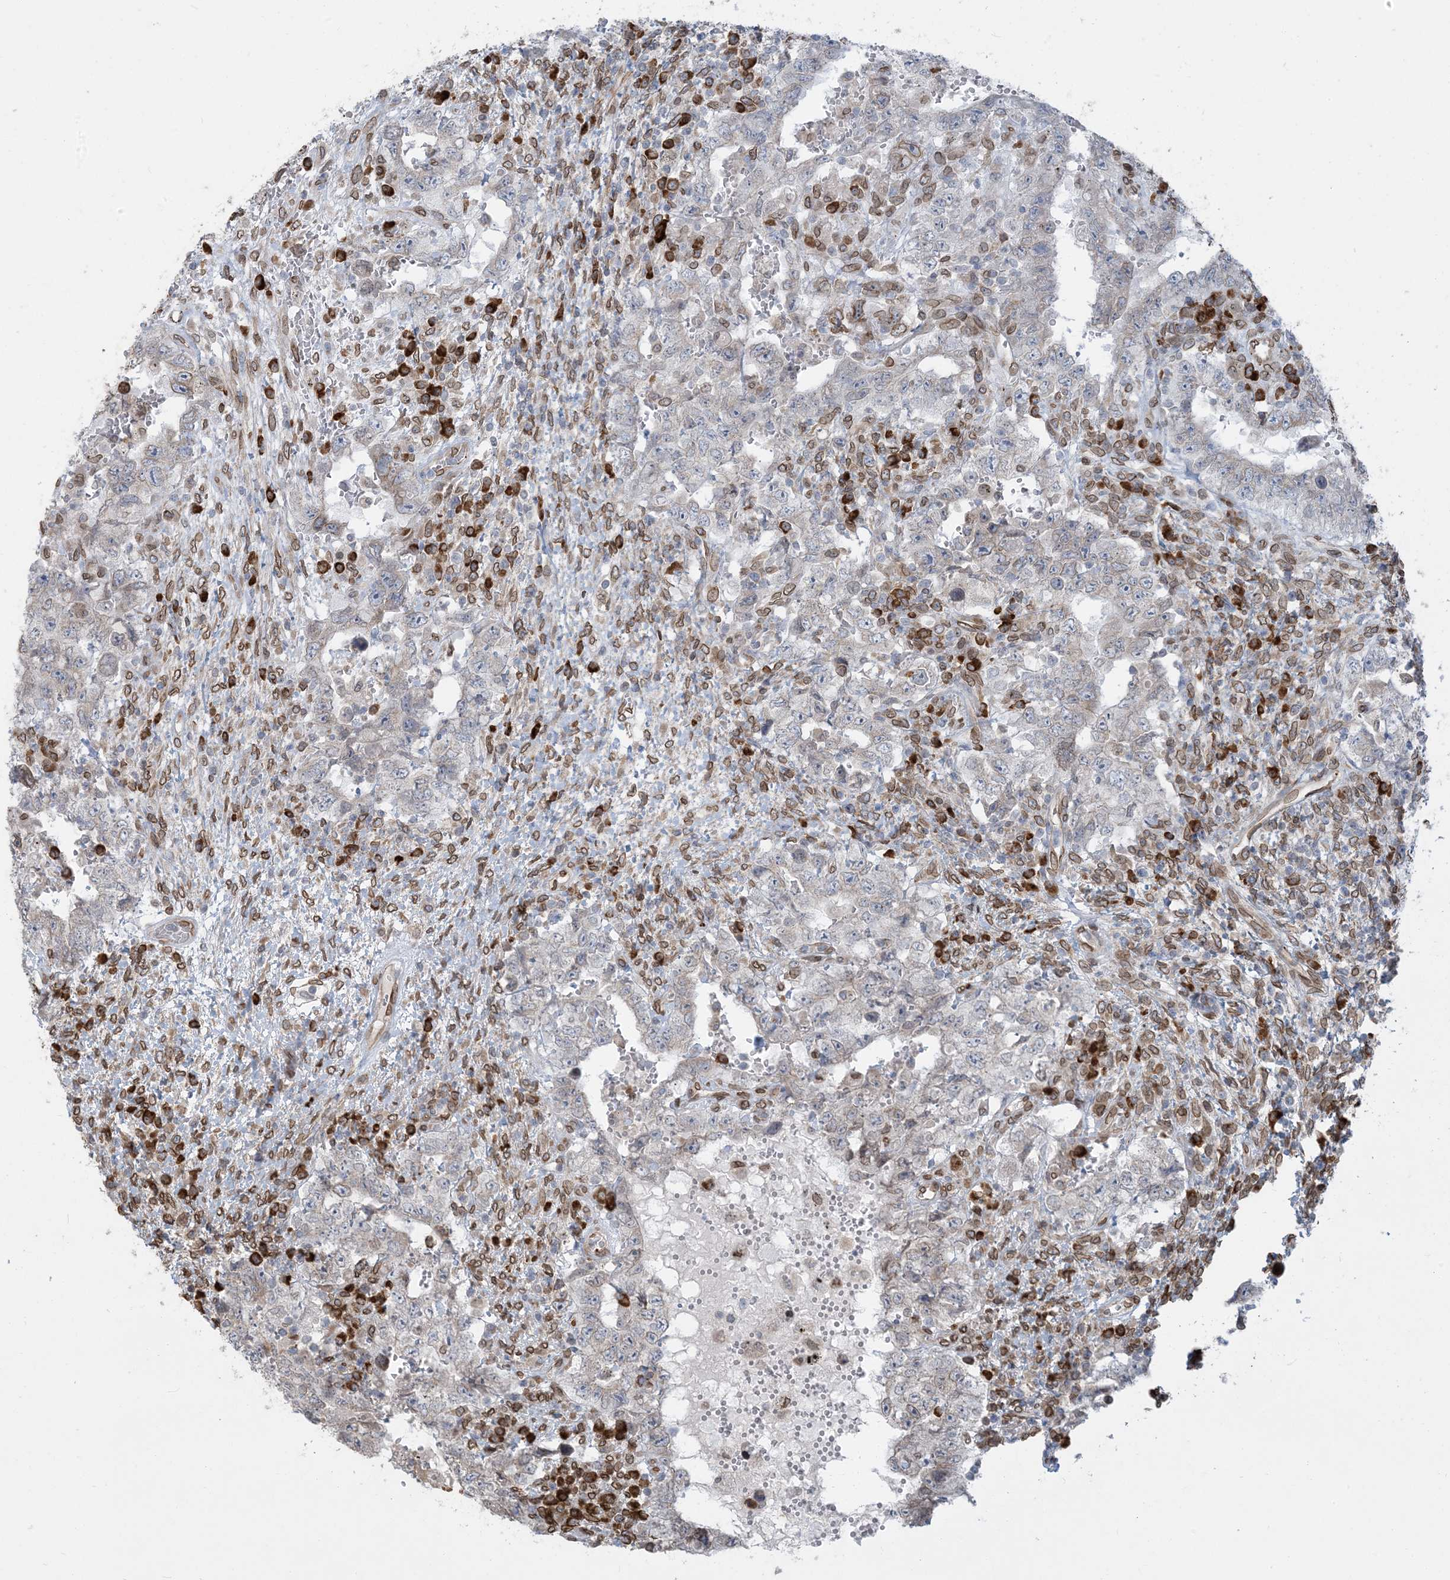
{"staining": {"intensity": "negative", "quantity": "none", "location": "none"}, "tissue": "testis cancer", "cell_type": "Tumor cells", "image_type": "cancer", "snomed": [{"axis": "morphology", "description": "Carcinoma, Embryonal, NOS"}, {"axis": "topography", "description": "Testis"}], "caption": "Tumor cells are negative for protein expression in human testis embryonal carcinoma. Nuclei are stained in blue.", "gene": "WWP1", "patient": {"sex": "male", "age": 26}}